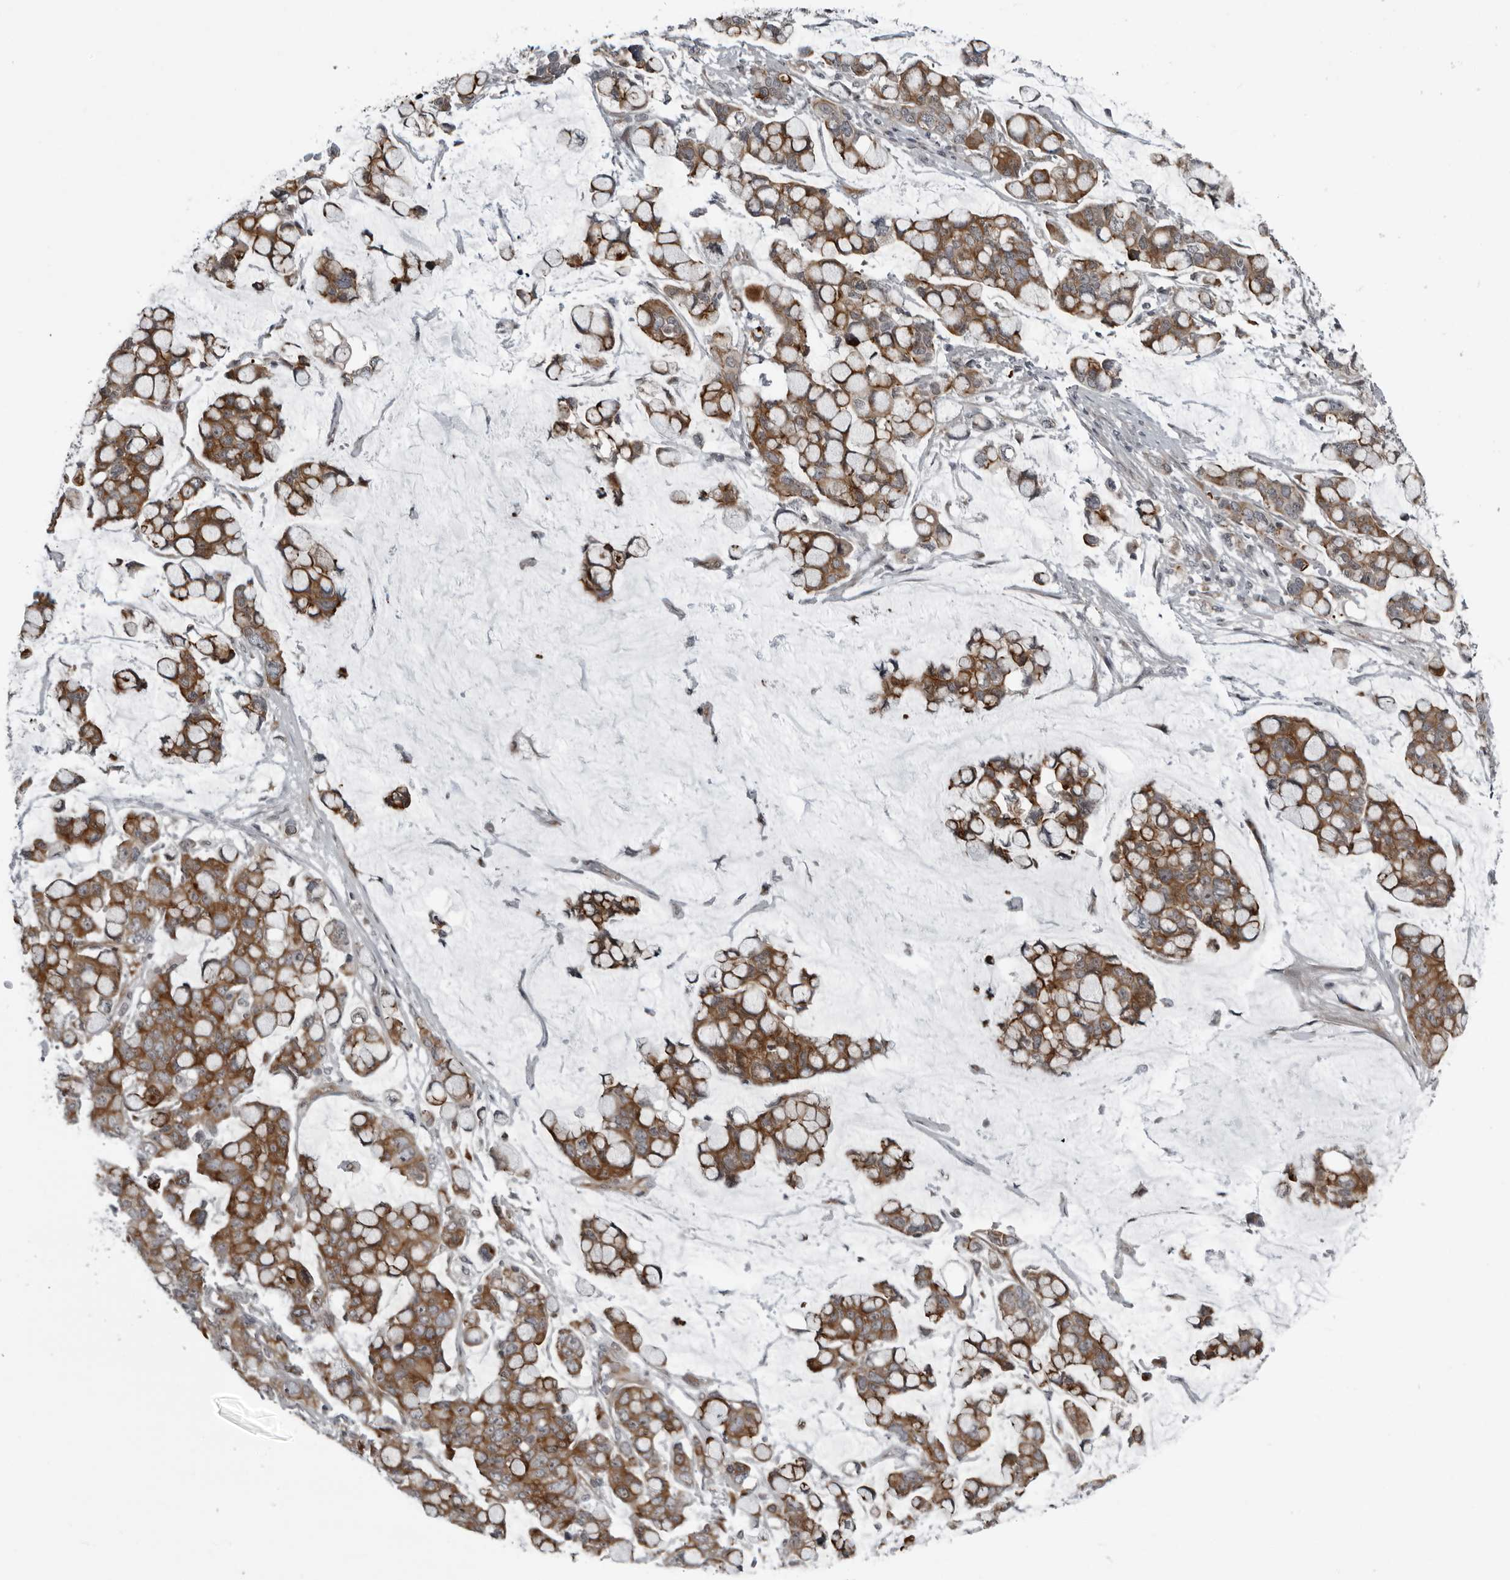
{"staining": {"intensity": "moderate", "quantity": ">75%", "location": "cytoplasmic/membranous"}, "tissue": "stomach cancer", "cell_type": "Tumor cells", "image_type": "cancer", "snomed": [{"axis": "morphology", "description": "Adenocarcinoma, NOS"}, {"axis": "topography", "description": "Stomach, lower"}], "caption": "Immunohistochemistry of human adenocarcinoma (stomach) displays medium levels of moderate cytoplasmic/membranous staining in approximately >75% of tumor cells.", "gene": "FAM102B", "patient": {"sex": "male", "age": 84}}